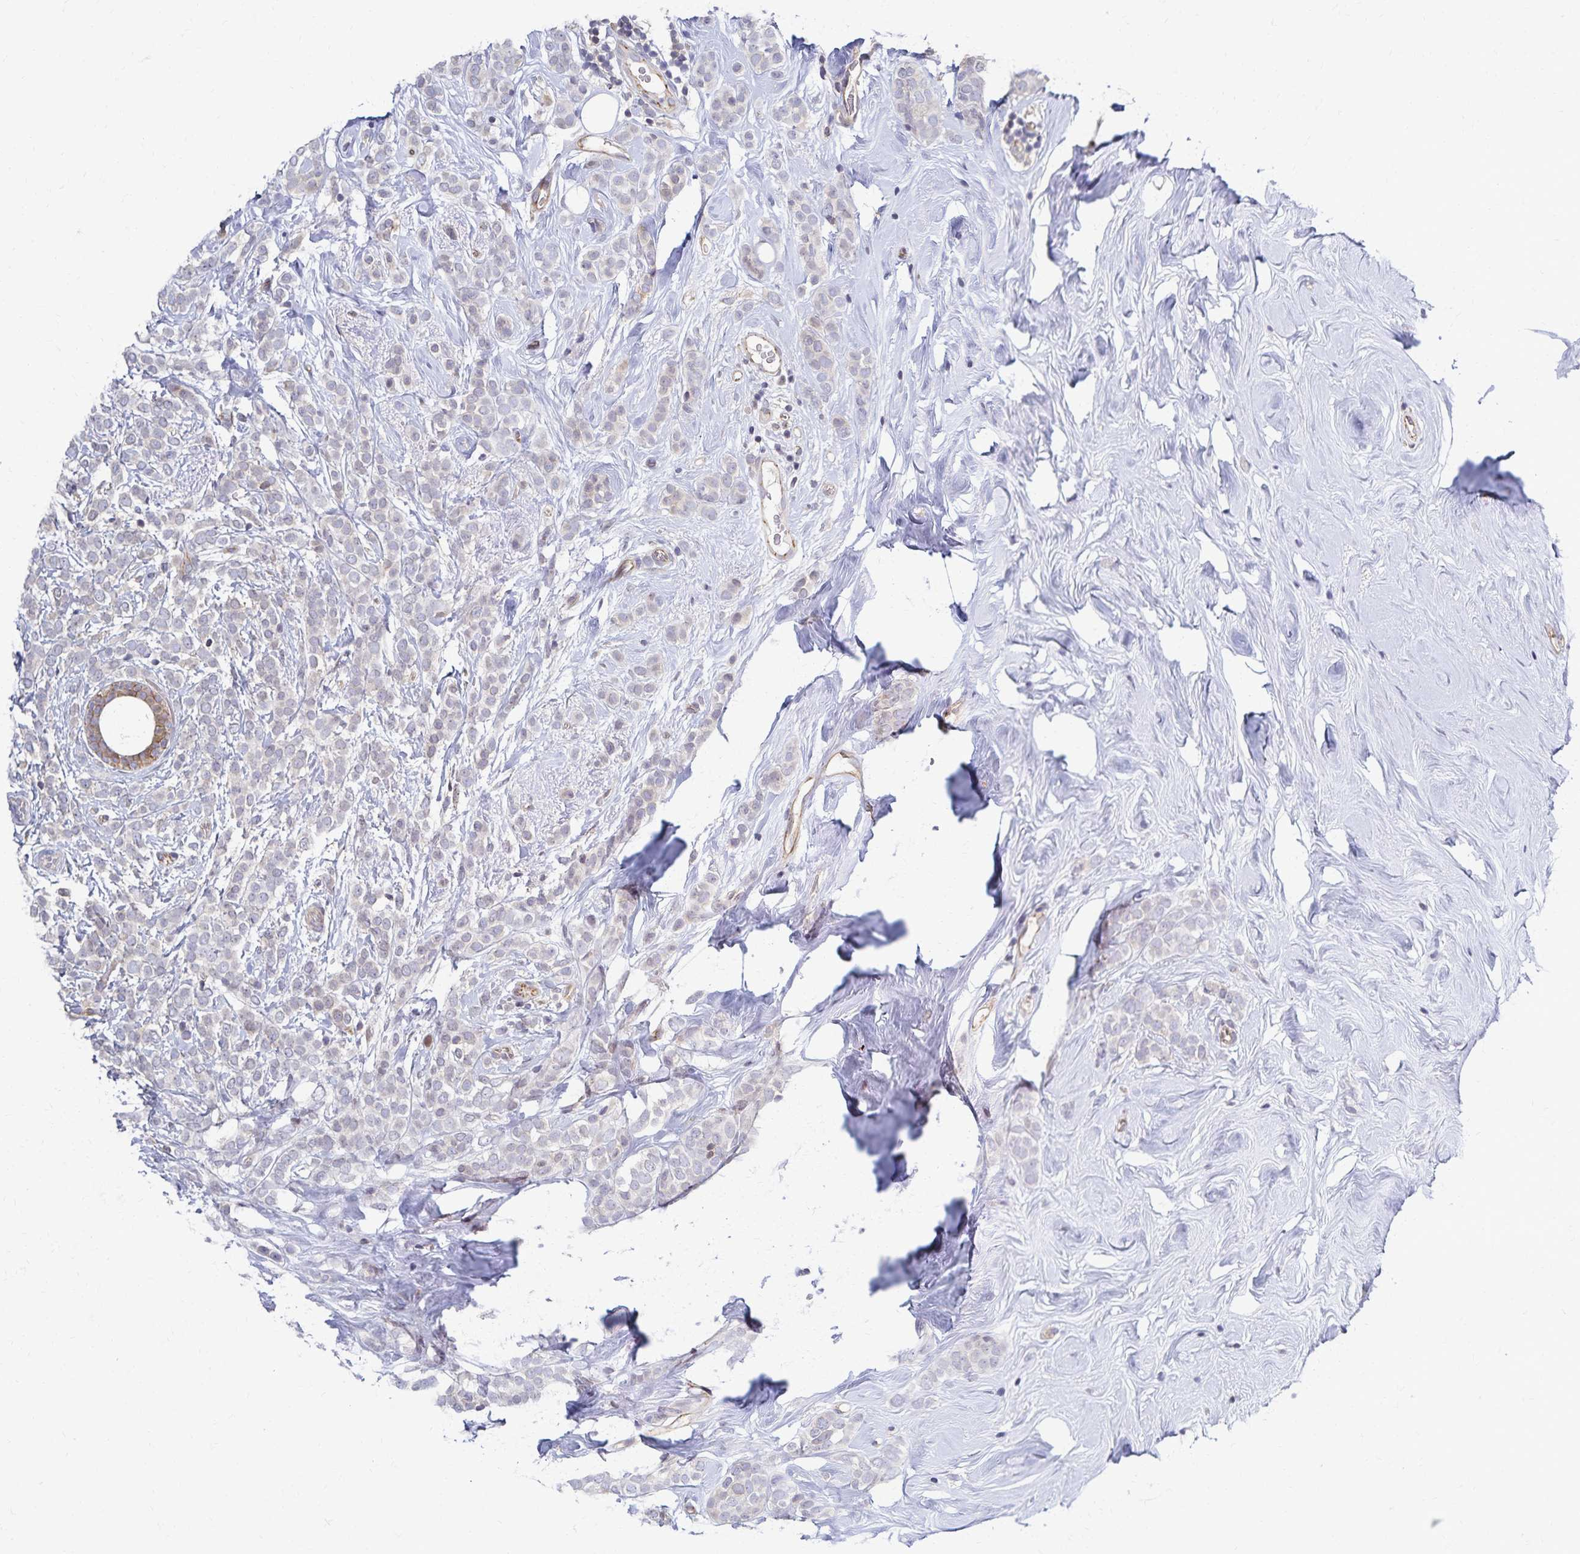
{"staining": {"intensity": "negative", "quantity": "none", "location": "none"}, "tissue": "breast cancer", "cell_type": "Tumor cells", "image_type": "cancer", "snomed": [{"axis": "morphology", "description": "Lobular carcinoma"}, {"axis": "topography", "description": "Breast"}], "caption": "Histopathology image shows no significant protein expression in tumor cells of breast lobular carcinoma.", "gene": "RAB9B", "patient": {"sex": "female", "age": 49}}